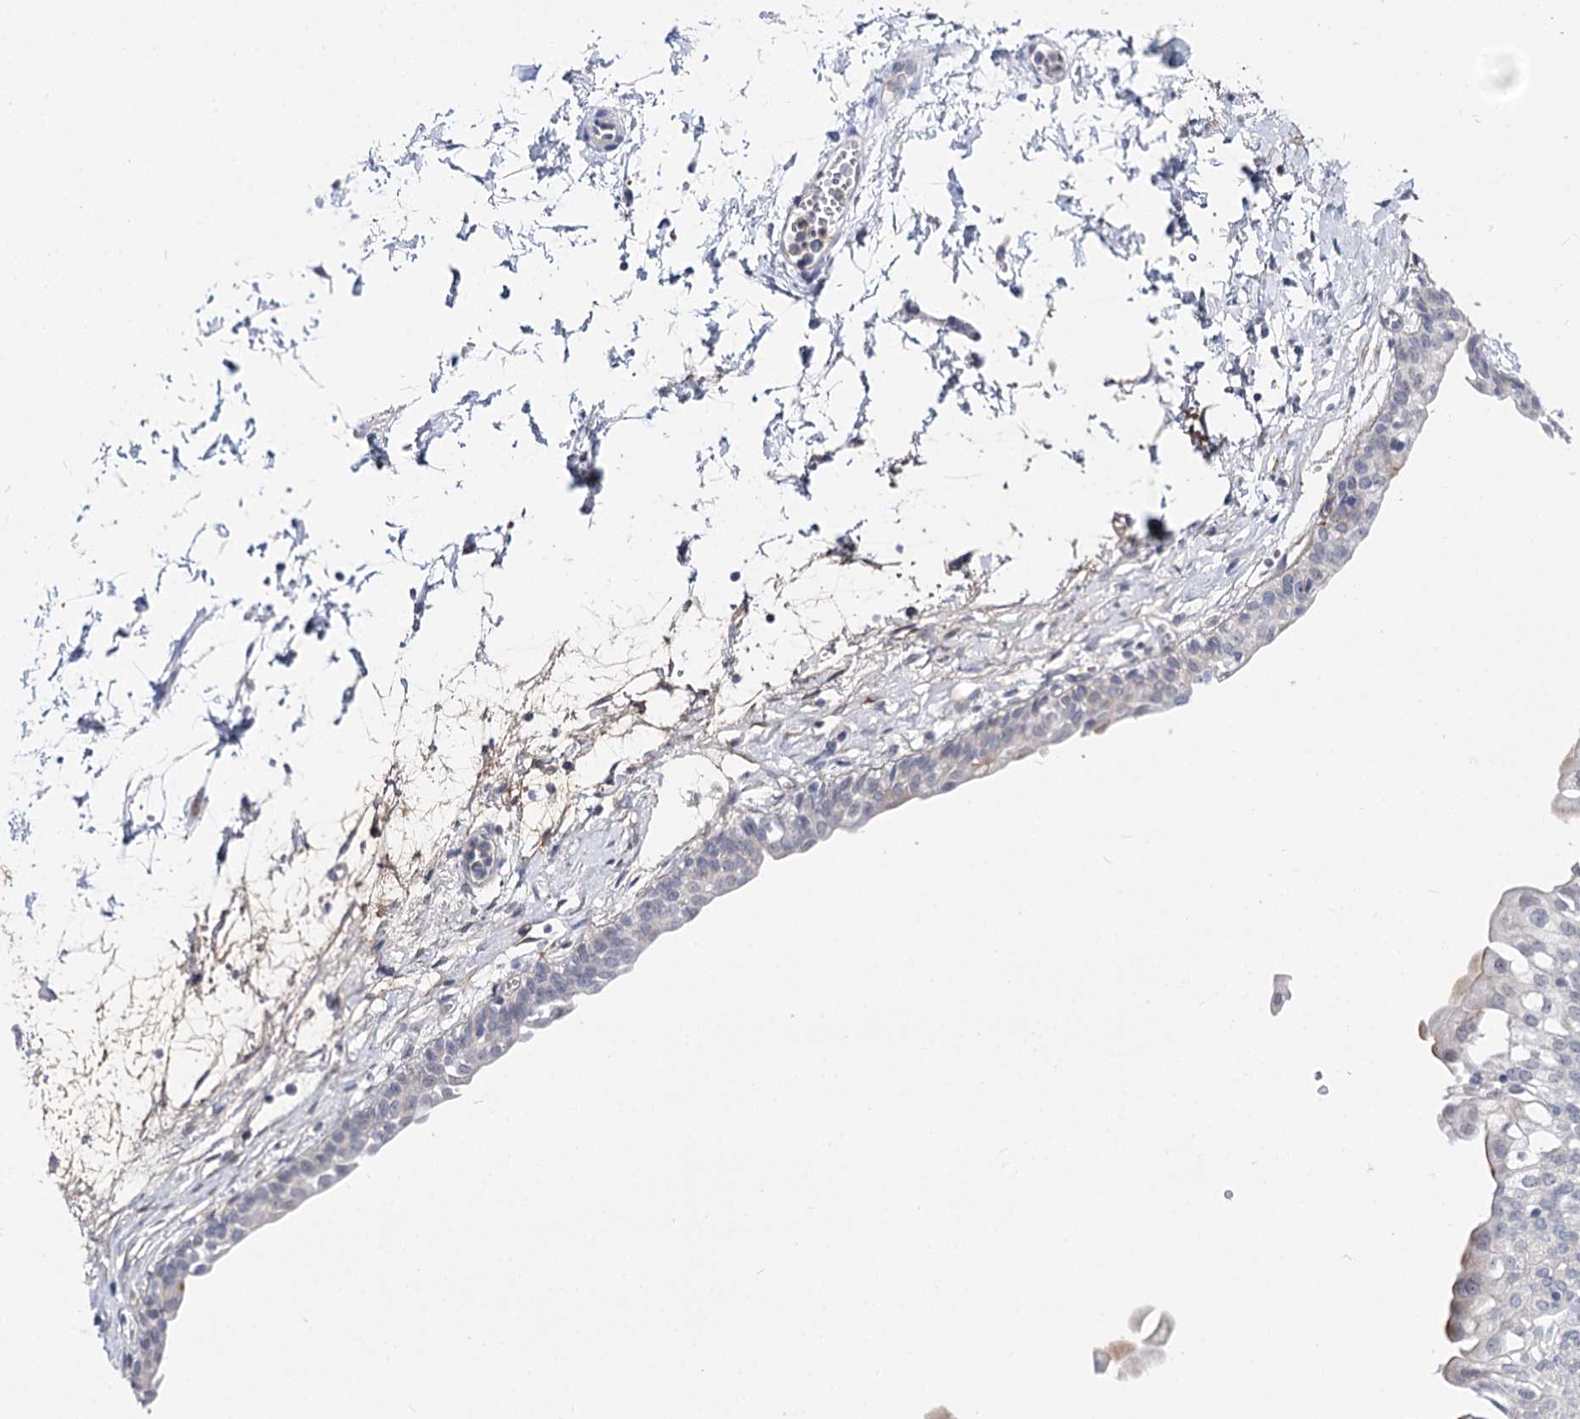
{"staining": {"intensity": "weak", "quantity": "<25%", "location": "cytoplasmic/membranous"}, "tissue": "urinary bladder", "cell_type": "Urothelial cells", "image_type": "normal", "snomed": [{"axis": "morphology", "description": "Normal tissue, NOS"}, {"axis": "topography", "description": "Urinary bladder"}], "caption": "Urinary bladder stained for a protein using immunohistochemistry exhibits no staining urothelial cells.", "gene": "UGP2", "patient": {"sex": "male", "age": 55}}